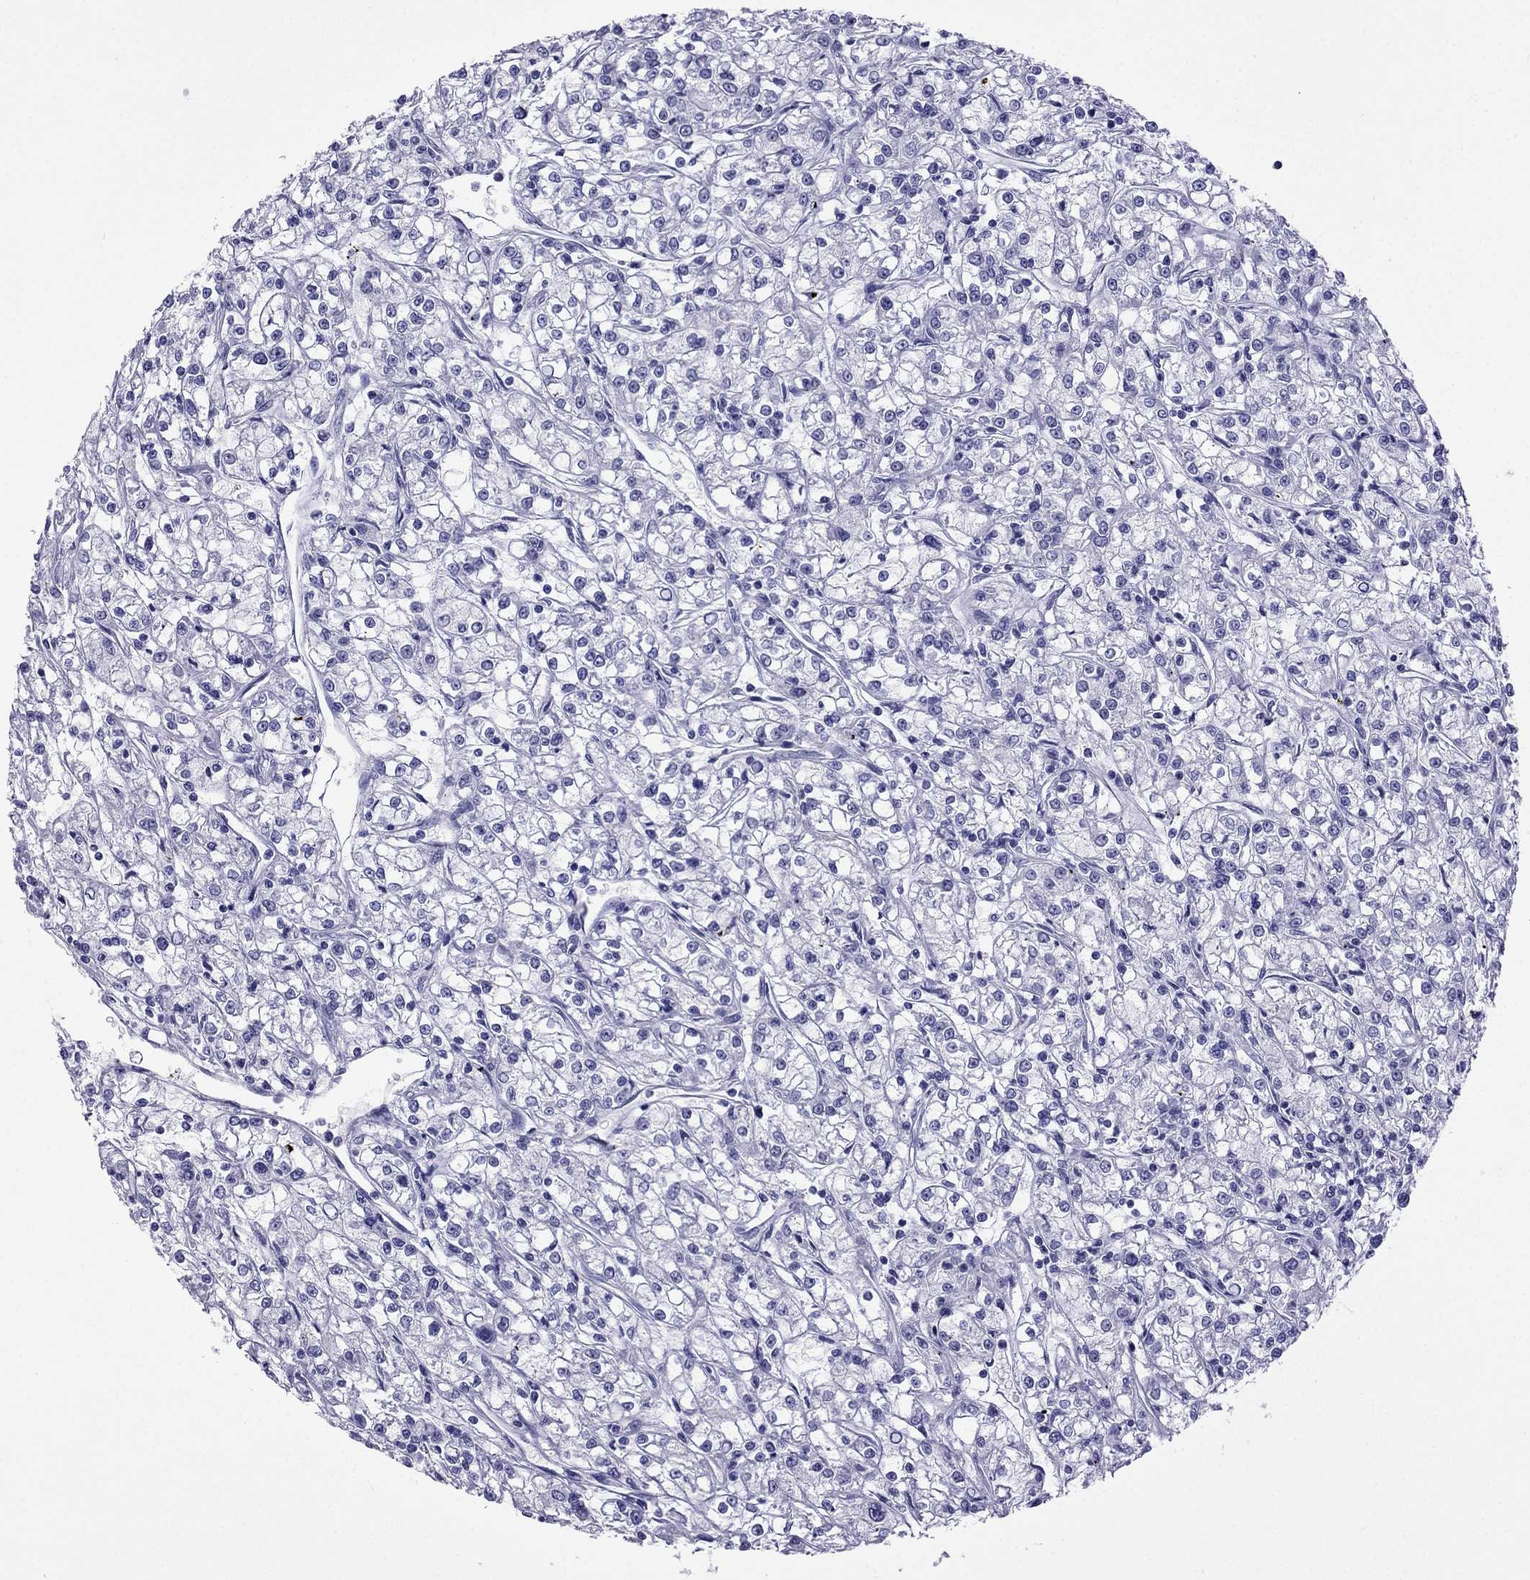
{"staining": {"intensity": "negative", "quantity": "none", "location": "none"}, "tissue": "renal cancer", "cell_type": "Tumor cells", "image_type": "cancer", "snomed": [{"axis": "morphology", "description": "Adenocarcinoma, NOS"}, {"axis": "topography", "description": "Kidney"}], "caption": "Renal cancer (adenocarcinoma) was stained to show a protein in brown. There is no significant expression in tumor cells.", "gene": "ARR3", "patient": {"sex": "female", "age": 59}}